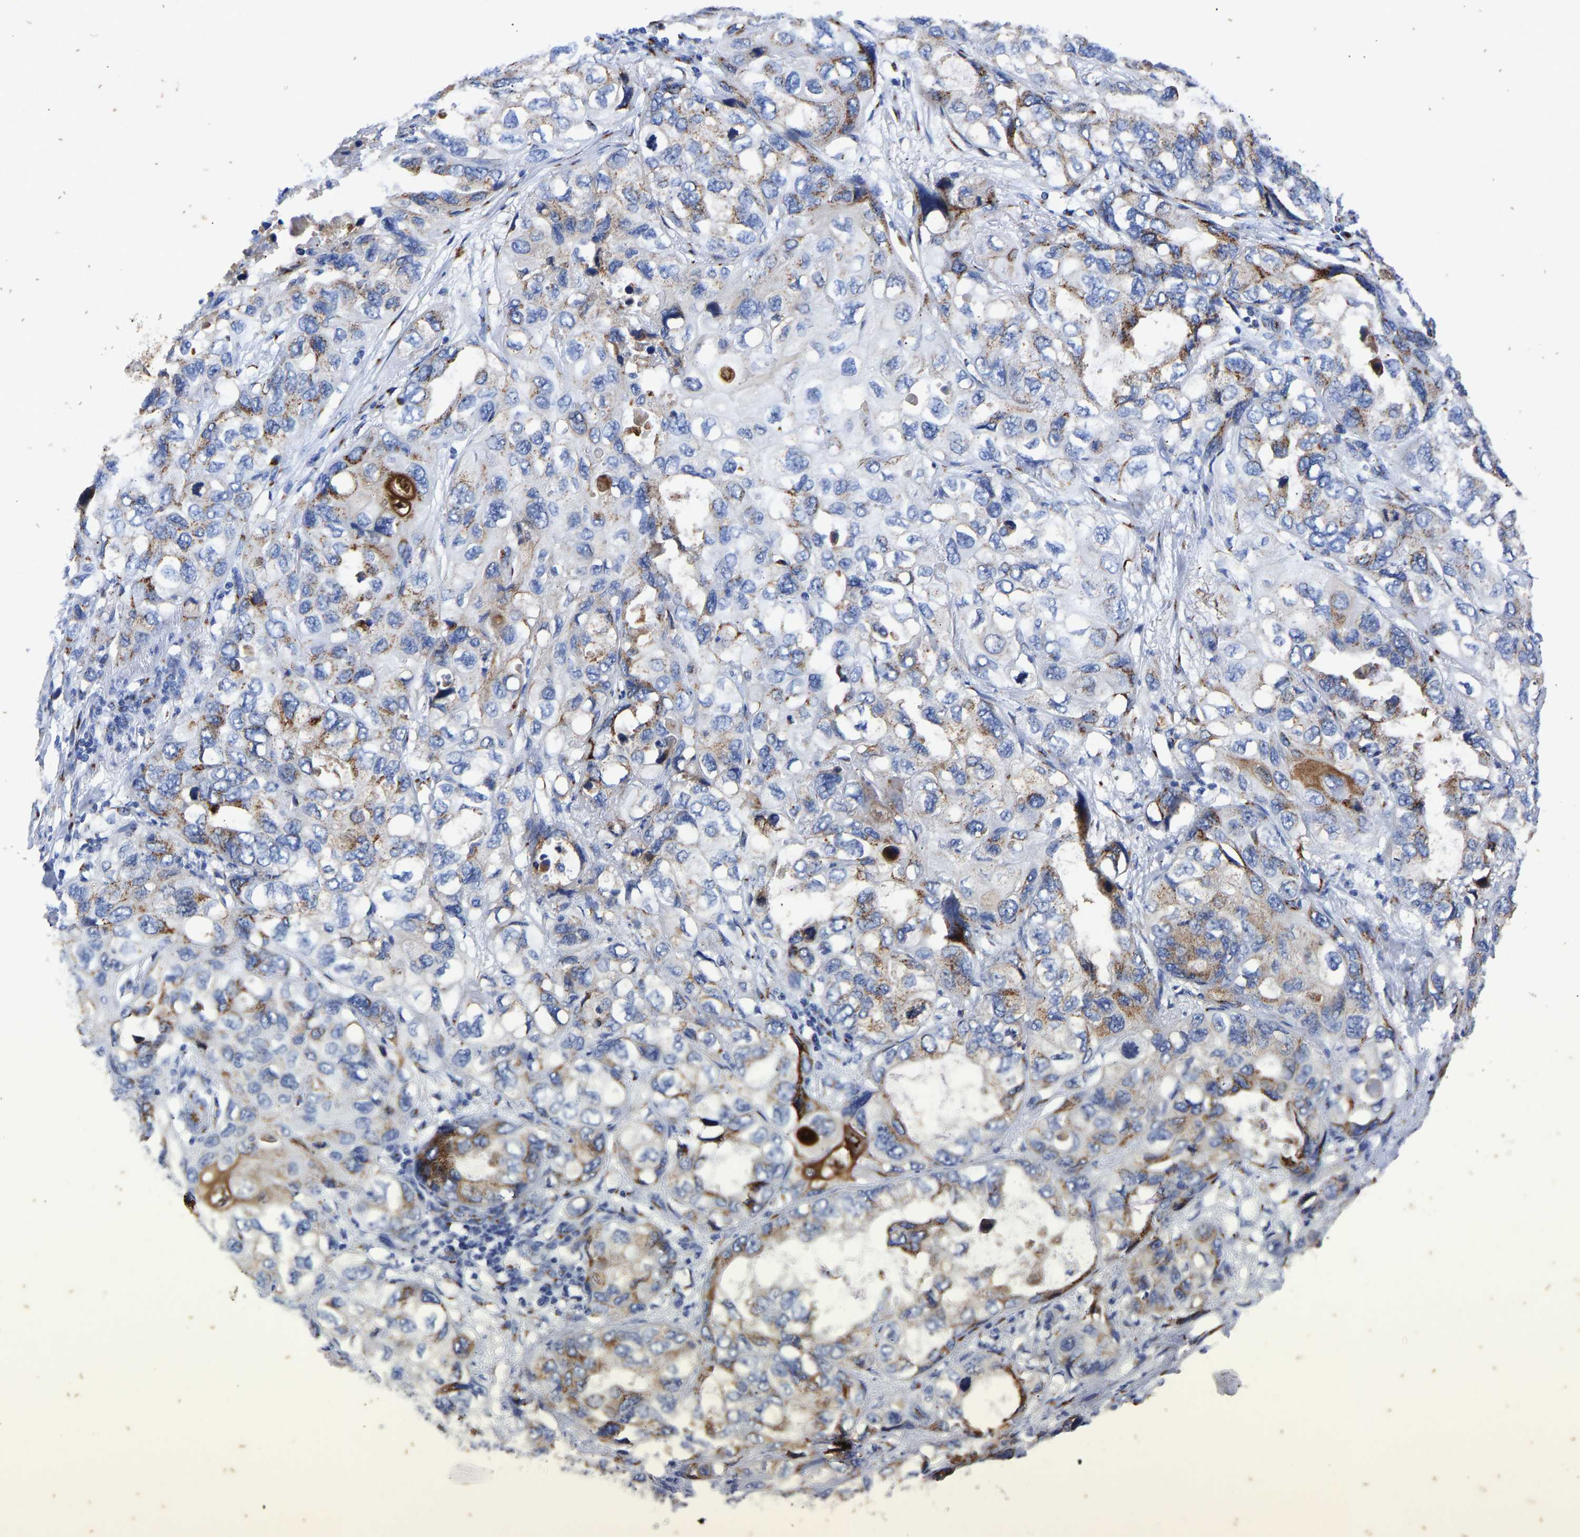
{"staining": {"intensity": "moderate", "quantity": "25%-75%", "location": "cytoplasmic/membranous"}, "tissue": "lung cancer", "cell_type": "Tumor cells", "image_type": "cancer", "snomed": [{"axis": "morphology", "description": "Squamous cell carcinoma, NOS"}, {"axis": "topography", "description": "Lung"}], "caption": "A medium amount of moderate cytoplasmic/membranous positivity is seen in about 25%-75% of tumor cells in lung cancer tissue.", "gene": "TMEM87A", "patient": {"sex": "female", "age": 73}}